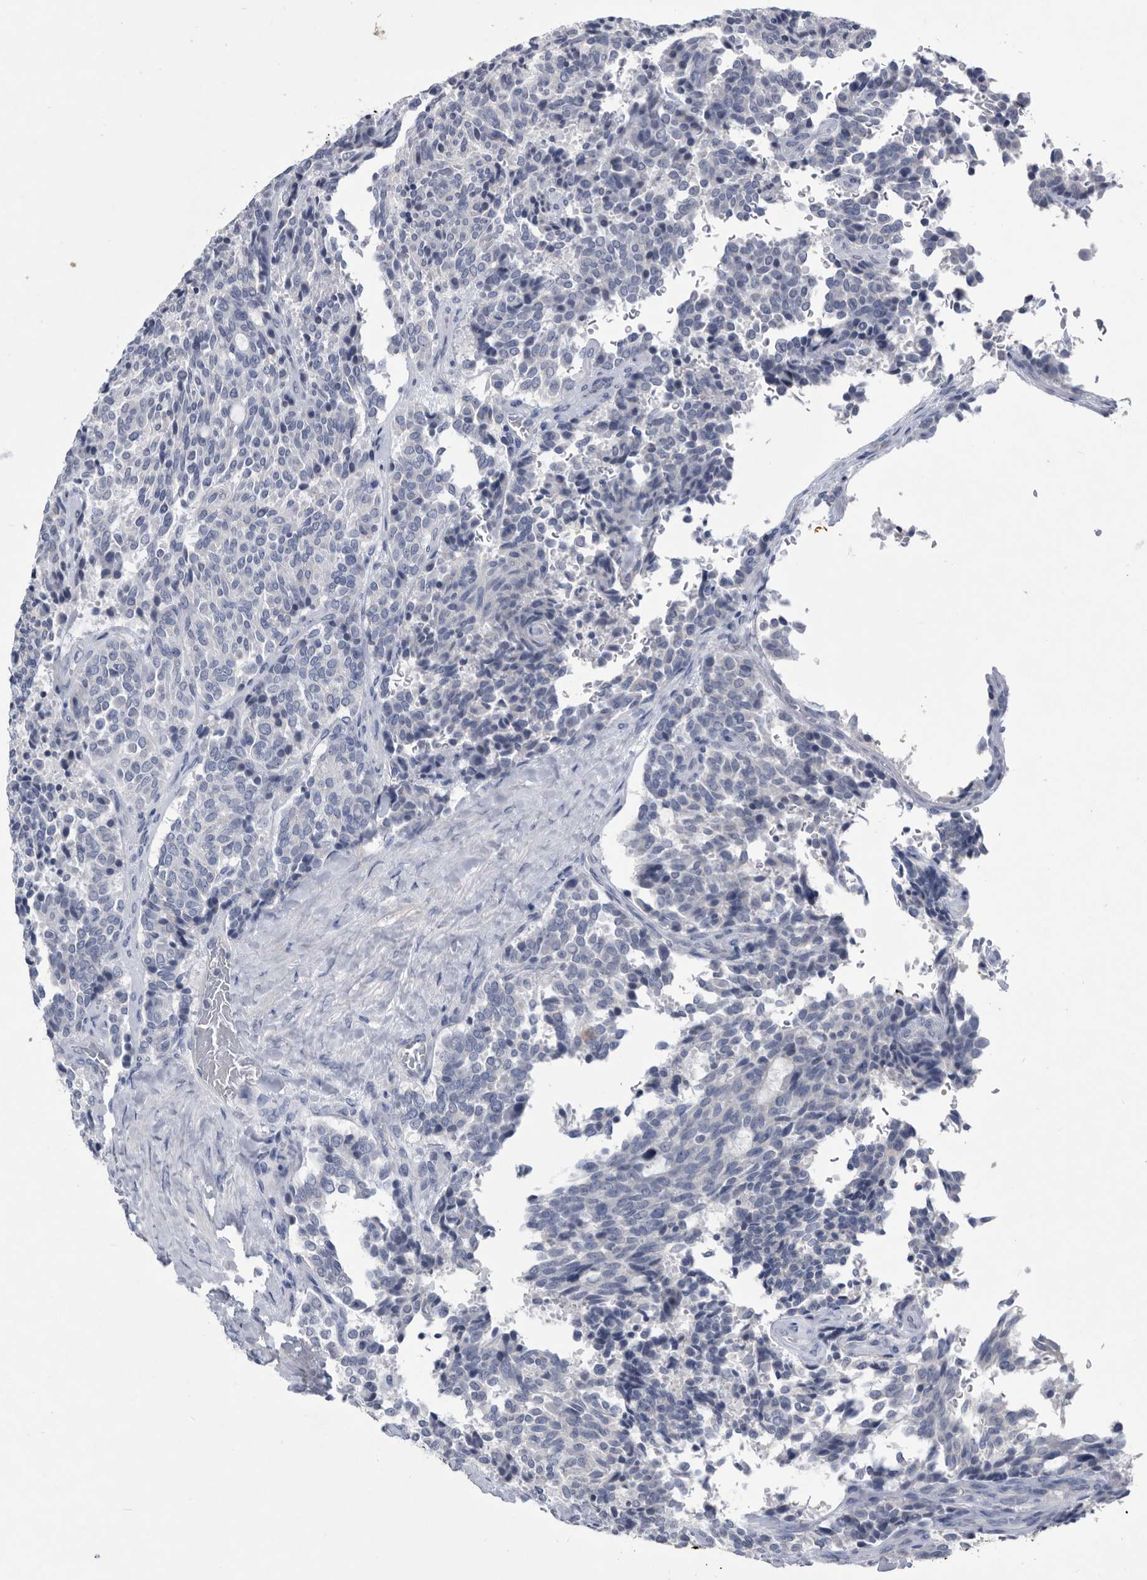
{"staining": {"intensity": "negative", "quantity": "none", "location": "none"}, "tissue": "carcinoid", "cell_type": "Tumor cells", "image_type": "cancer", "snomed": [{"axis": "morphology", "description": "Carcinoid, malignant, NOS"}, {"axis": "topography", "description": "Pancreas"}], "caption": "High power microscopy histopathology image of an immunohistochemistry photomicrograph of carcinoid, revealing no significant expression in tumor cells.", "gene": "BTBD6", "patient": {"sex": "female", "age": 54}}